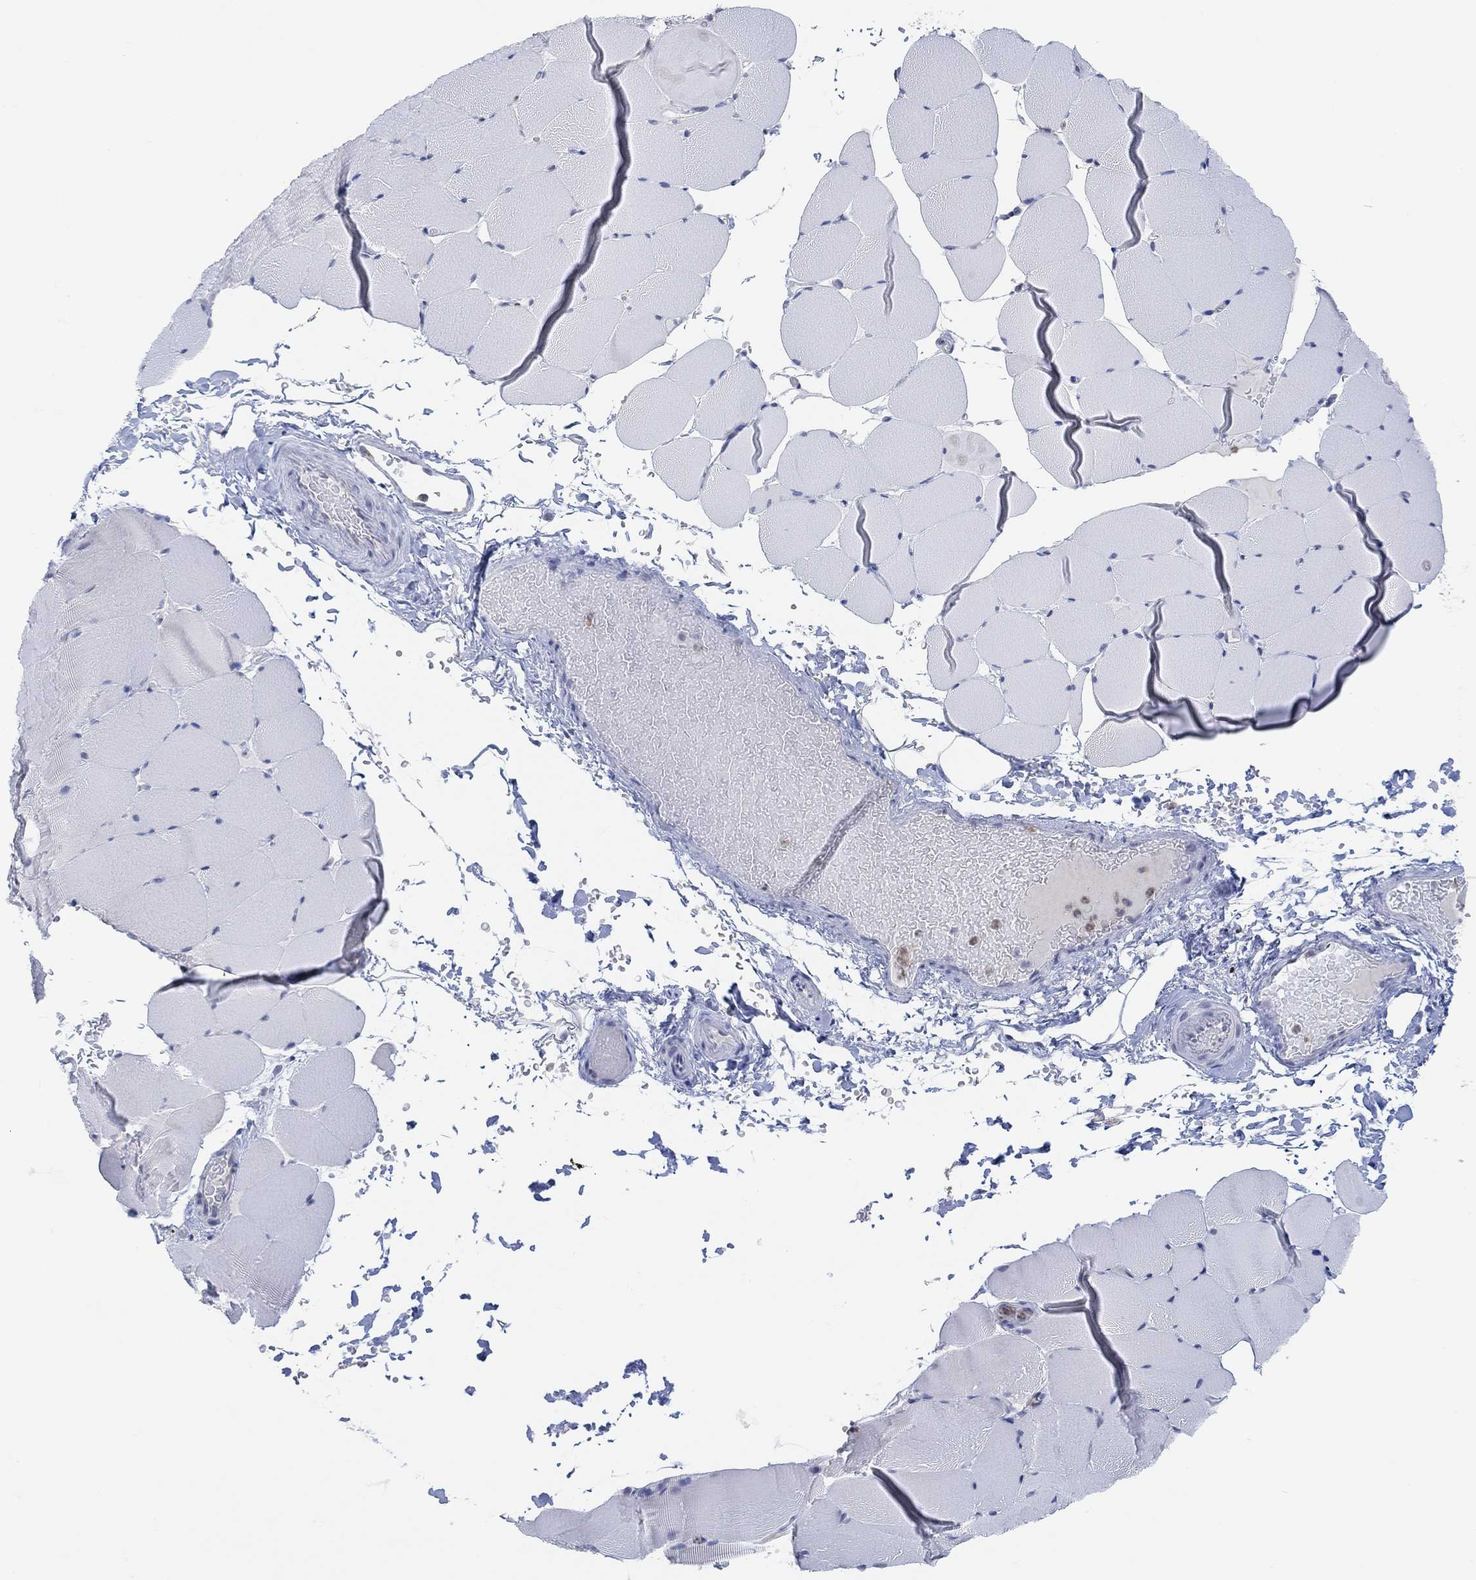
{"staining": {"intensity": "negative", "quantity": "none", "location": "none"}, "tissue": "skeletal muscle", "cell_type": "Myocytes", "image_type": "normal", "snomed": [{"axis": "morphology", "description": "Normal tissue, NOS"}, {"axis": "topography", "description": "Skeletal muscle"}], "caption": "The photomicrograph demonstrates no staining of myocytes in unremarkable skeletal muscle.", "gene": "MUC1", "patient": {"sex": "female", "age": 37}}